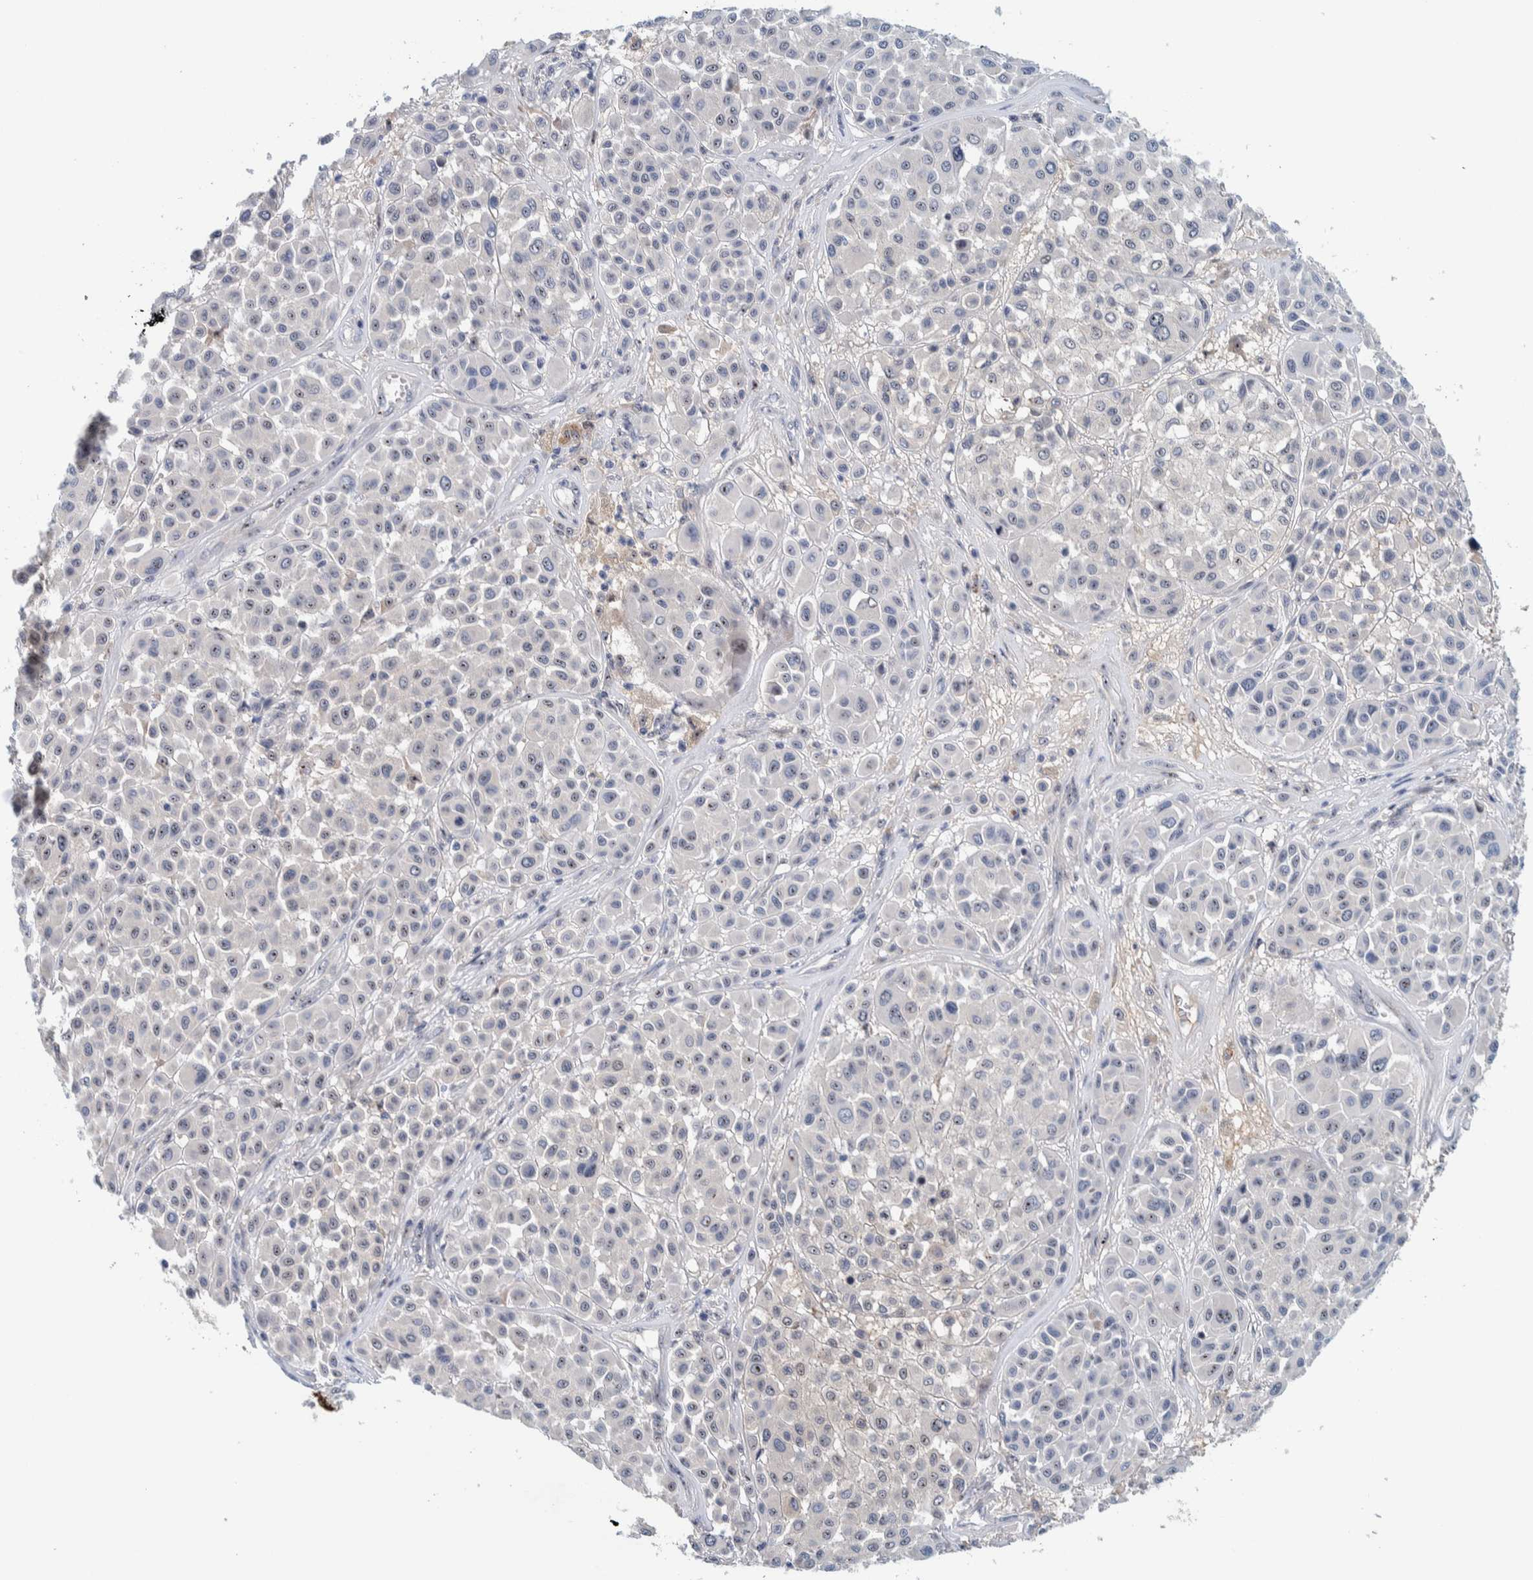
{"staining": {"intensity": "weak", "quantity": "<25%", "location": "nuclear"}, "tissue": "melanoma", "cell_type": "Tumor cells", "image_type": "cancer", "snomed": [{"axis": "morphology", "description": "Malignant melanoma, Metastatic site"}, {"axis": "topography", "description": "Soft tissue"}], "caption": "Tumor cells show no significant positivity in melanoma.", "gene": "NOL11", "patient": {"sex": "male", "age": 41}}